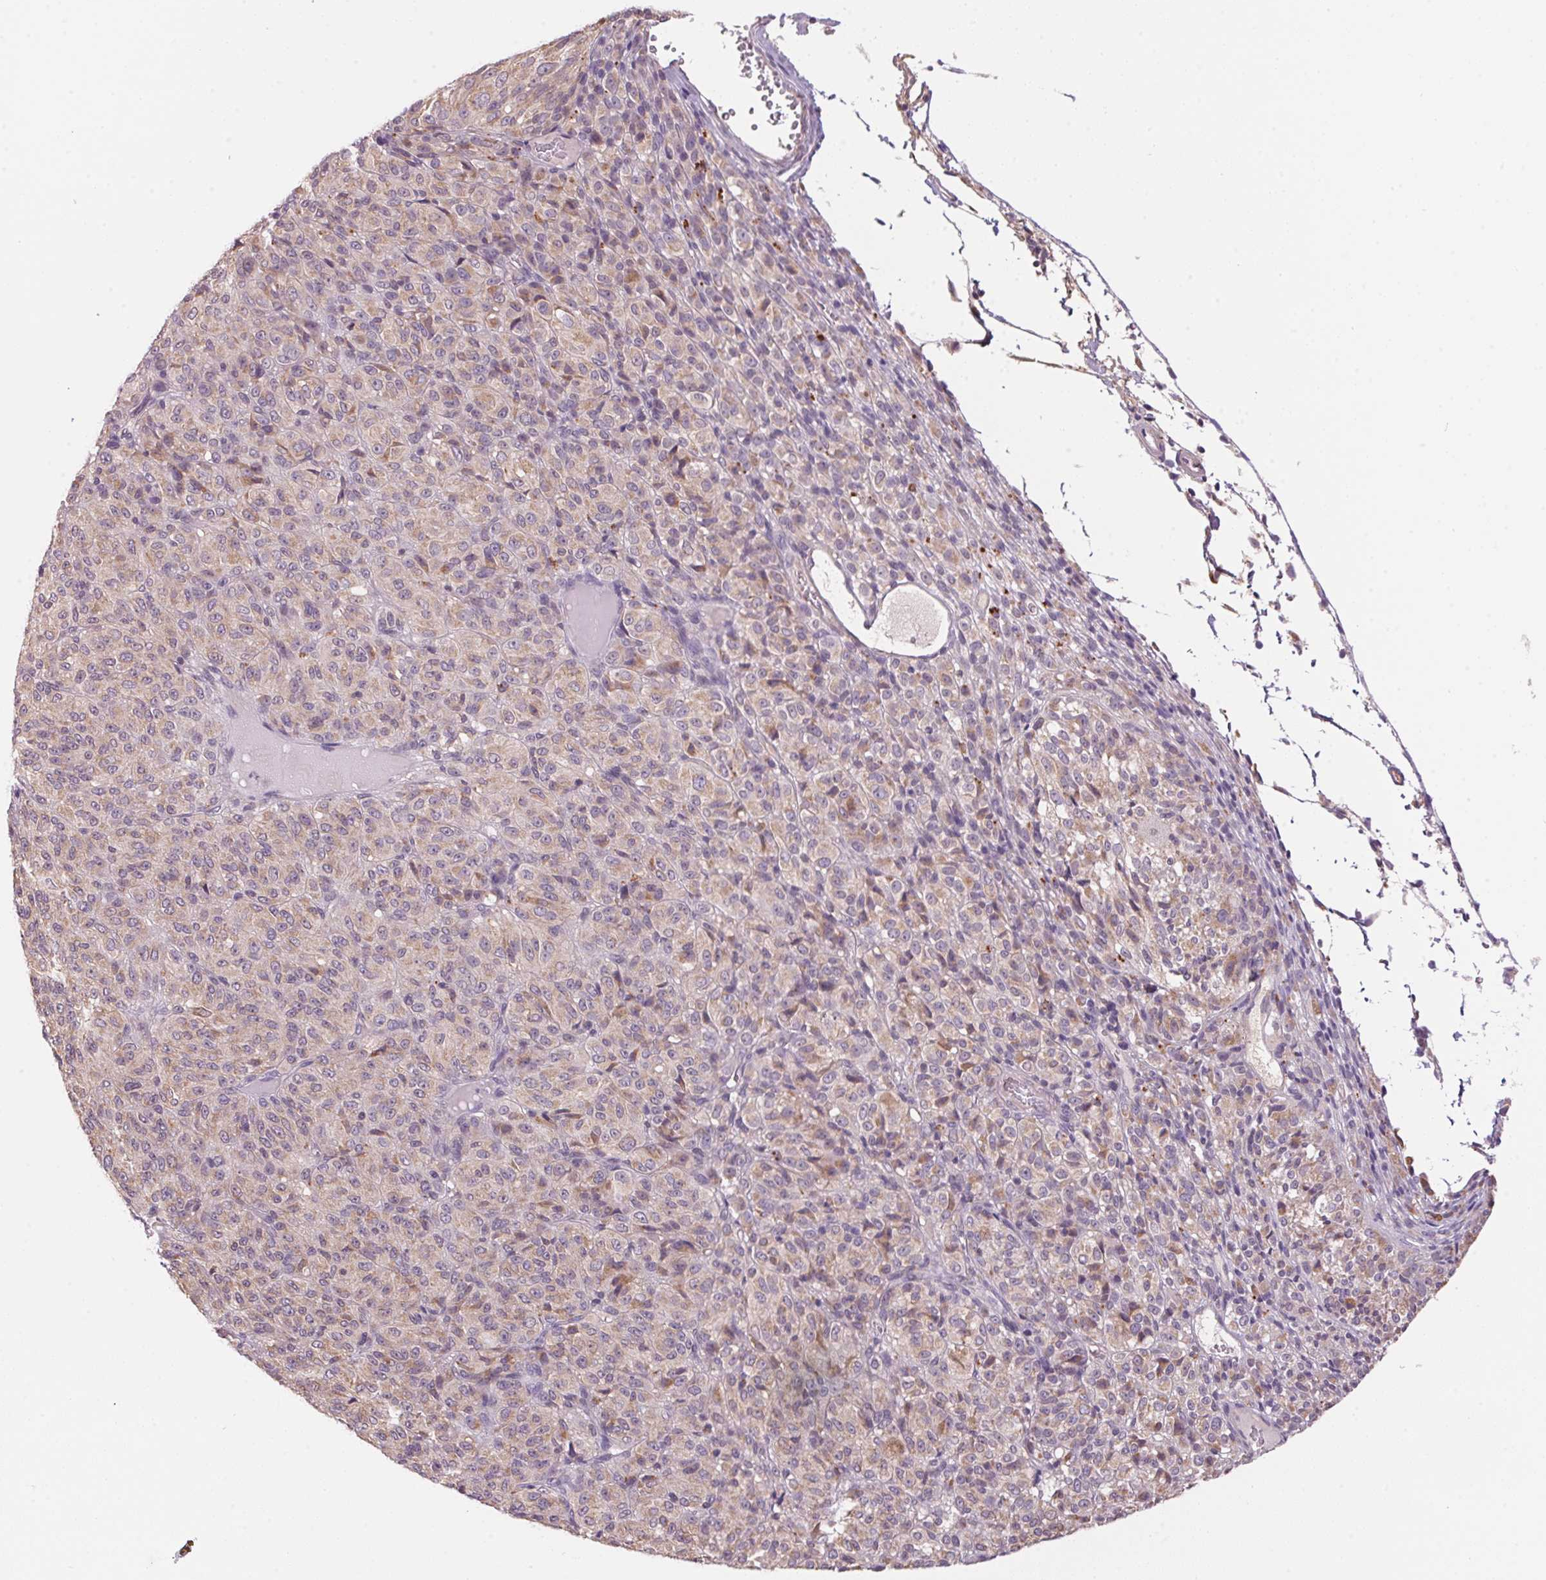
{"staining": {"intensity": "weak", "quantity": "25%-75%", "location": "cytoplasmic/membranous"}, "tissue": "melanoma", "cell_type": "Tumor cells", "image_type": "cancer", "snomed": [{"axis": "morphology", "description": "Malignant melanoma, Metastatic site"}, {"axis": "topography", "description": "Brain"}], "caption": "Immunohistochemistry image of neoplastic tissue: human malignant melanoma (metastatic site) stained using IHC demonstrates low levels of weak protein expression localized specifically in the cytoplasmic/membranous of tumor cells, appearing as a cytoplasmic/membranous brown color.", "gene": "ADH5", "patient": {"sex": "female", "age": 56}}